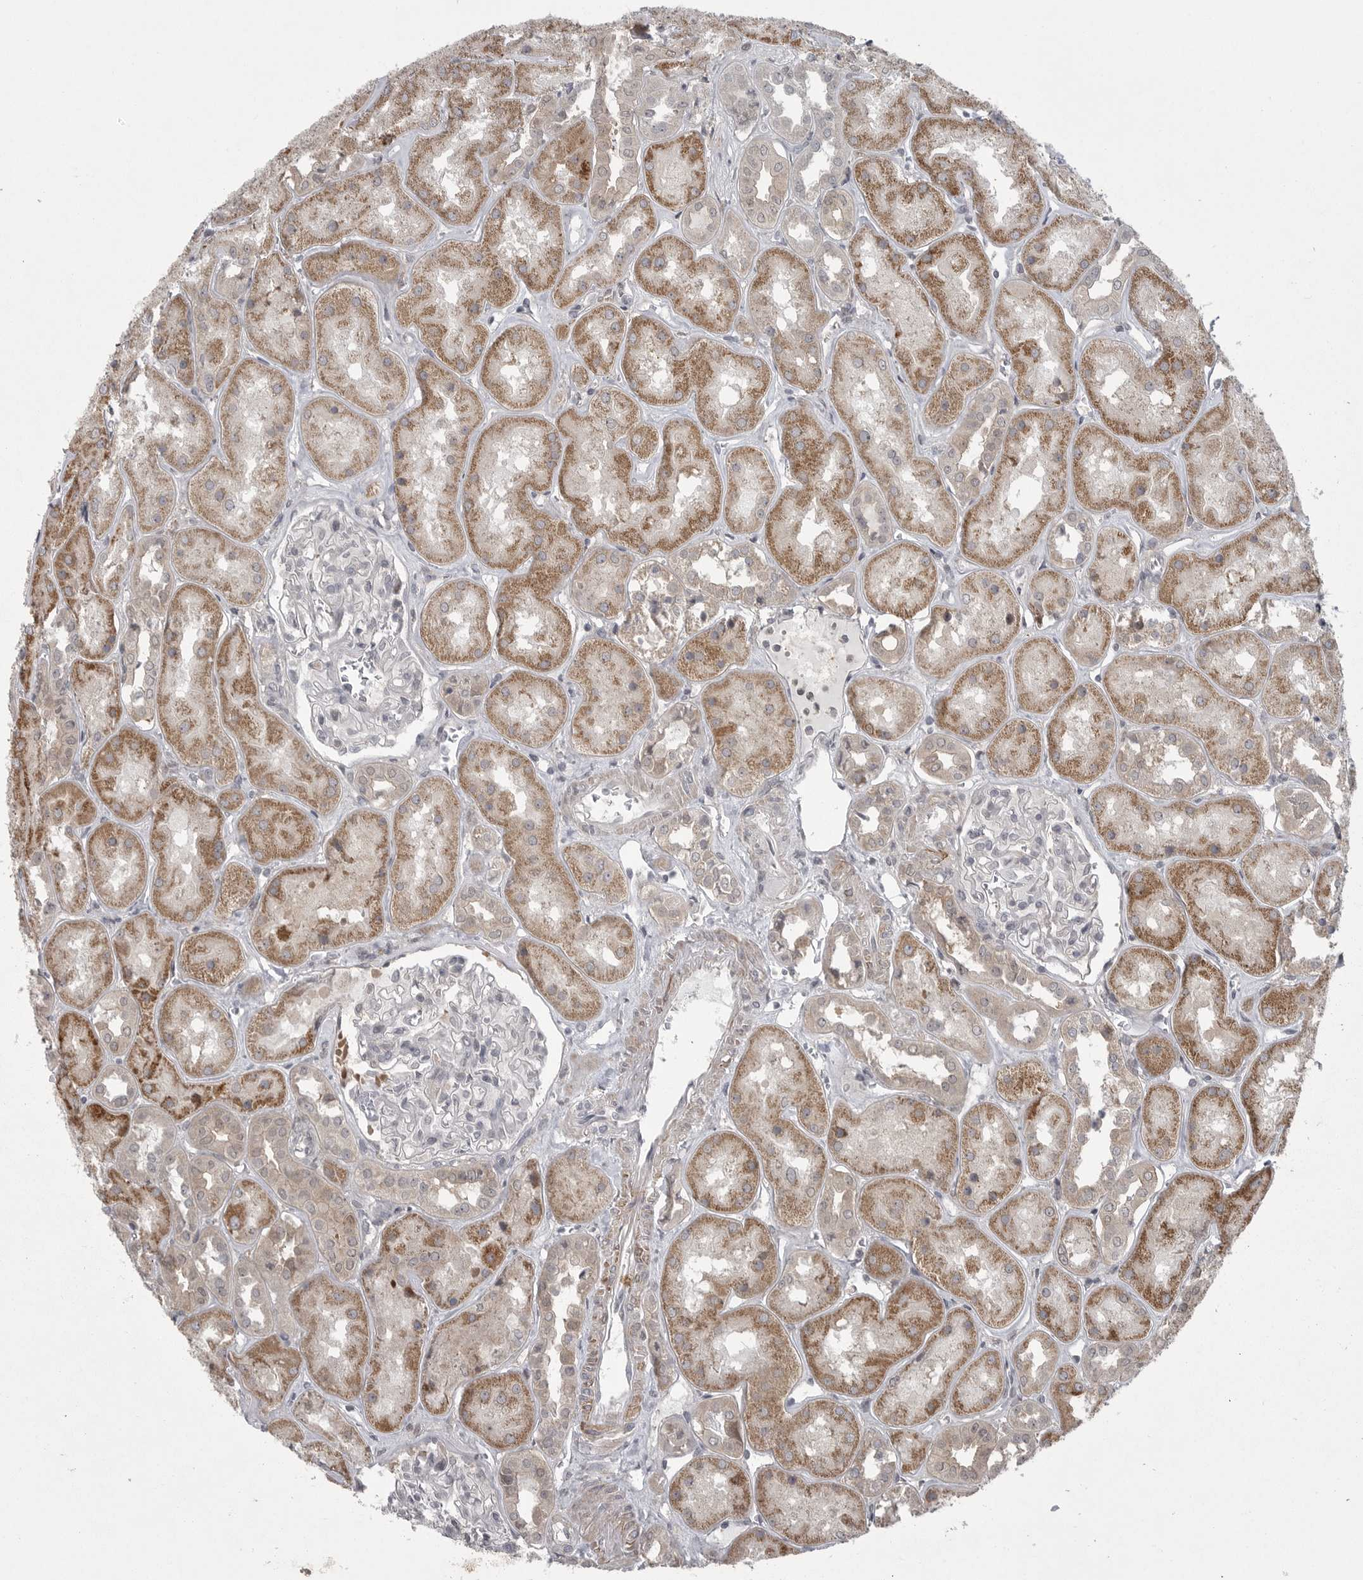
{"staining": {"intensity": "negative", "quantity": "none", "location": "none"}, "tissue": "kidney", "cell_type": "Cells in glomeruli", "image_type": "normal", "snomed": [{"axis": "morphology", "description": "Normal tissue, NOS"}, {"axis": "topography", "description": "Kidney"}], "caption": "Human kidney stained for a protein using immunohistochemistry (IHC) displays no positivity in cells in glomeruli.", "gene": "PPP1R9A", "patient": {"sex": "male", "age": 70}}